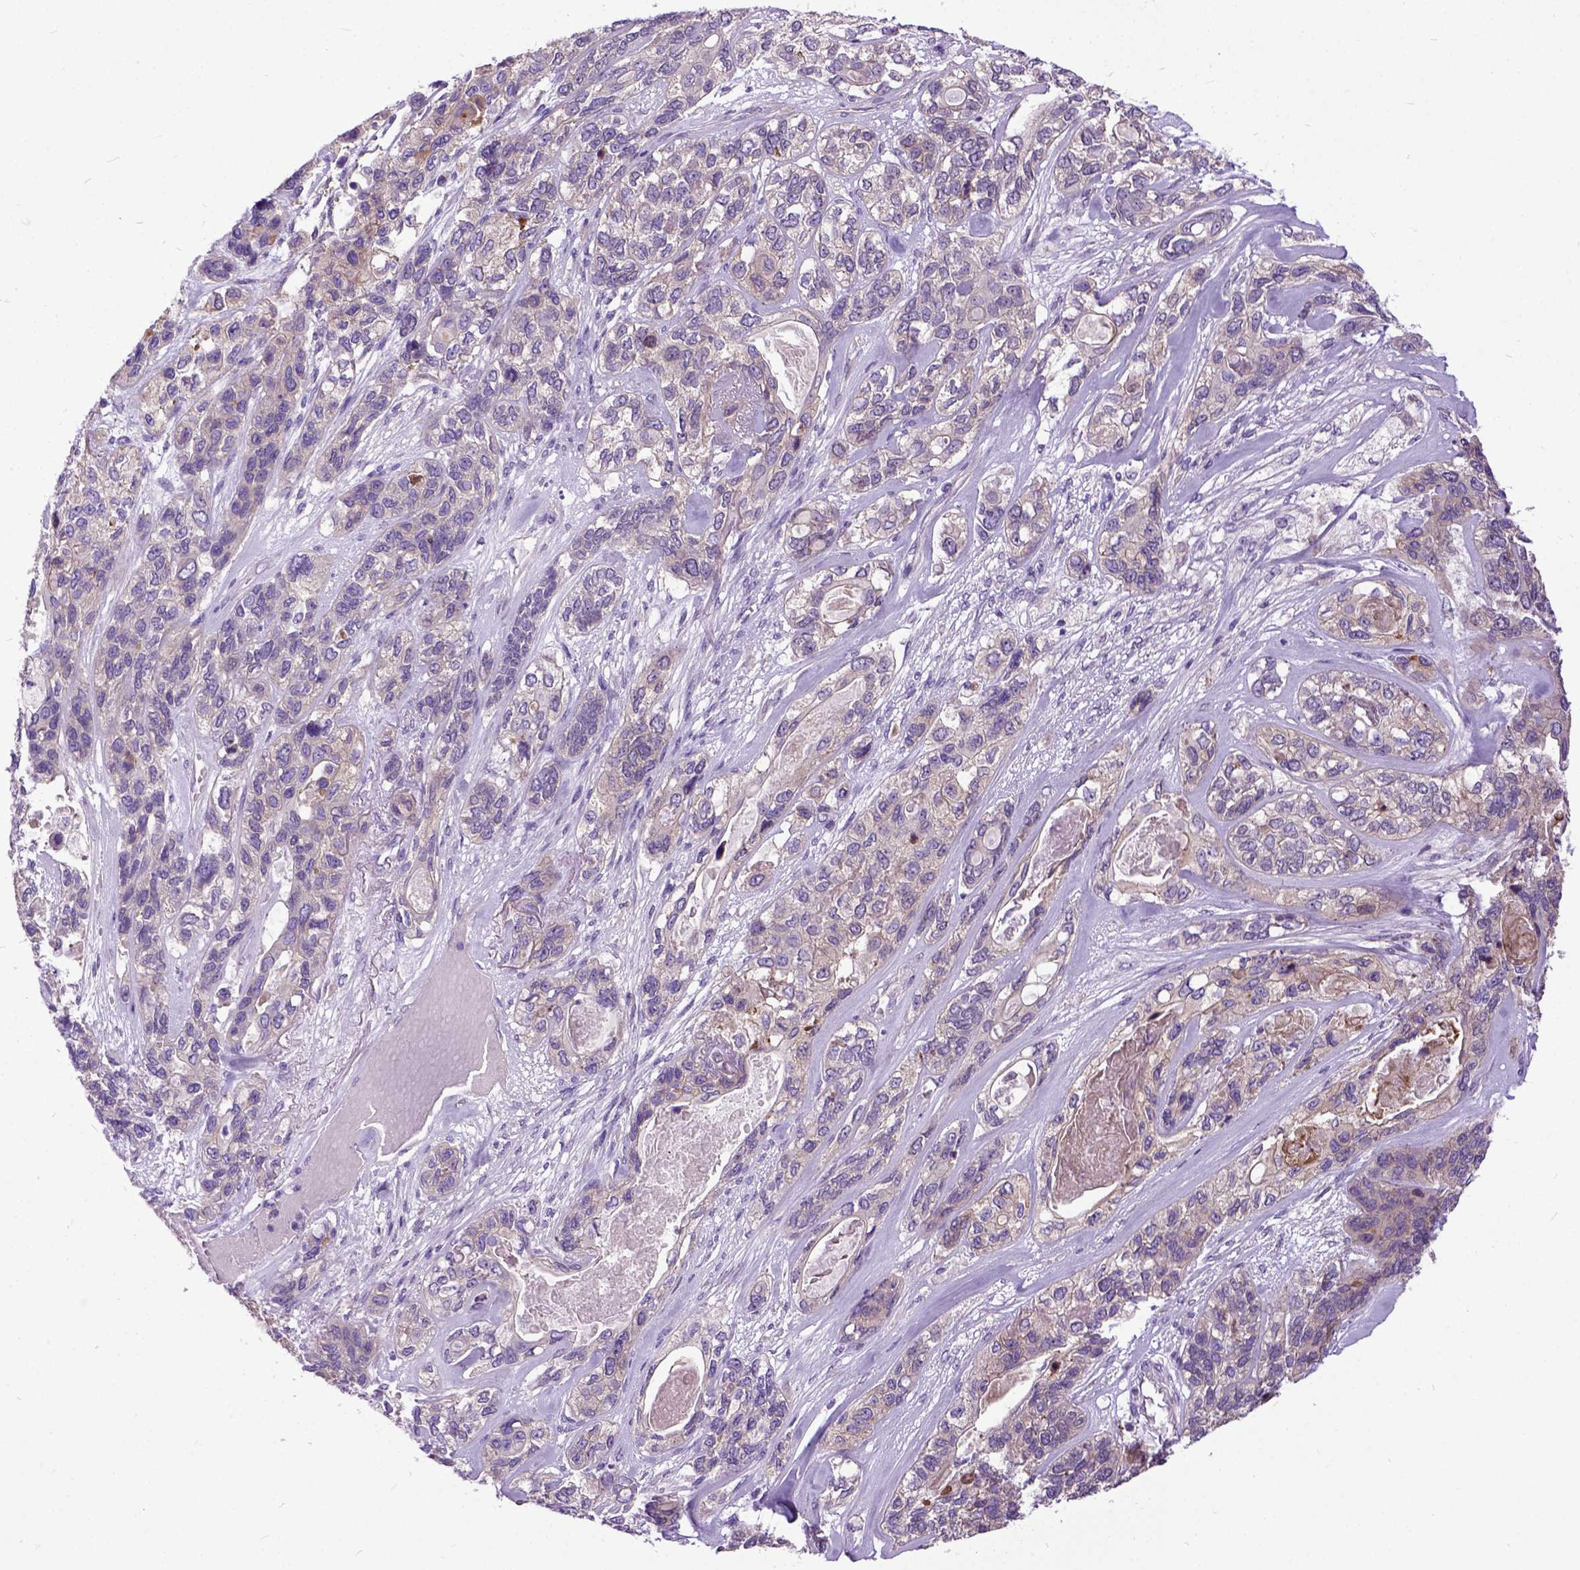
{"staining": {"intensity": "weak", "quantity": ">75%", "location": "cytoplasmic/membranous"}, "tissue": "lung cancer", "cell_type": "Tumor cells", "image_type": "cancer", "snomed": [{"axis": "morphology", "description": "Squamous cell carcinoma, NOS"}, {"axis": "topography", "description": "Lung"}], "caption": "This is an image of immunohistochemistry staining of squamous cell carcinoma (lung), which shows weak positivity in the cytoplasmic/membranous of tumor cells.", "gene": "NEK5", "patient": {"sex": "female", "age": 70}}